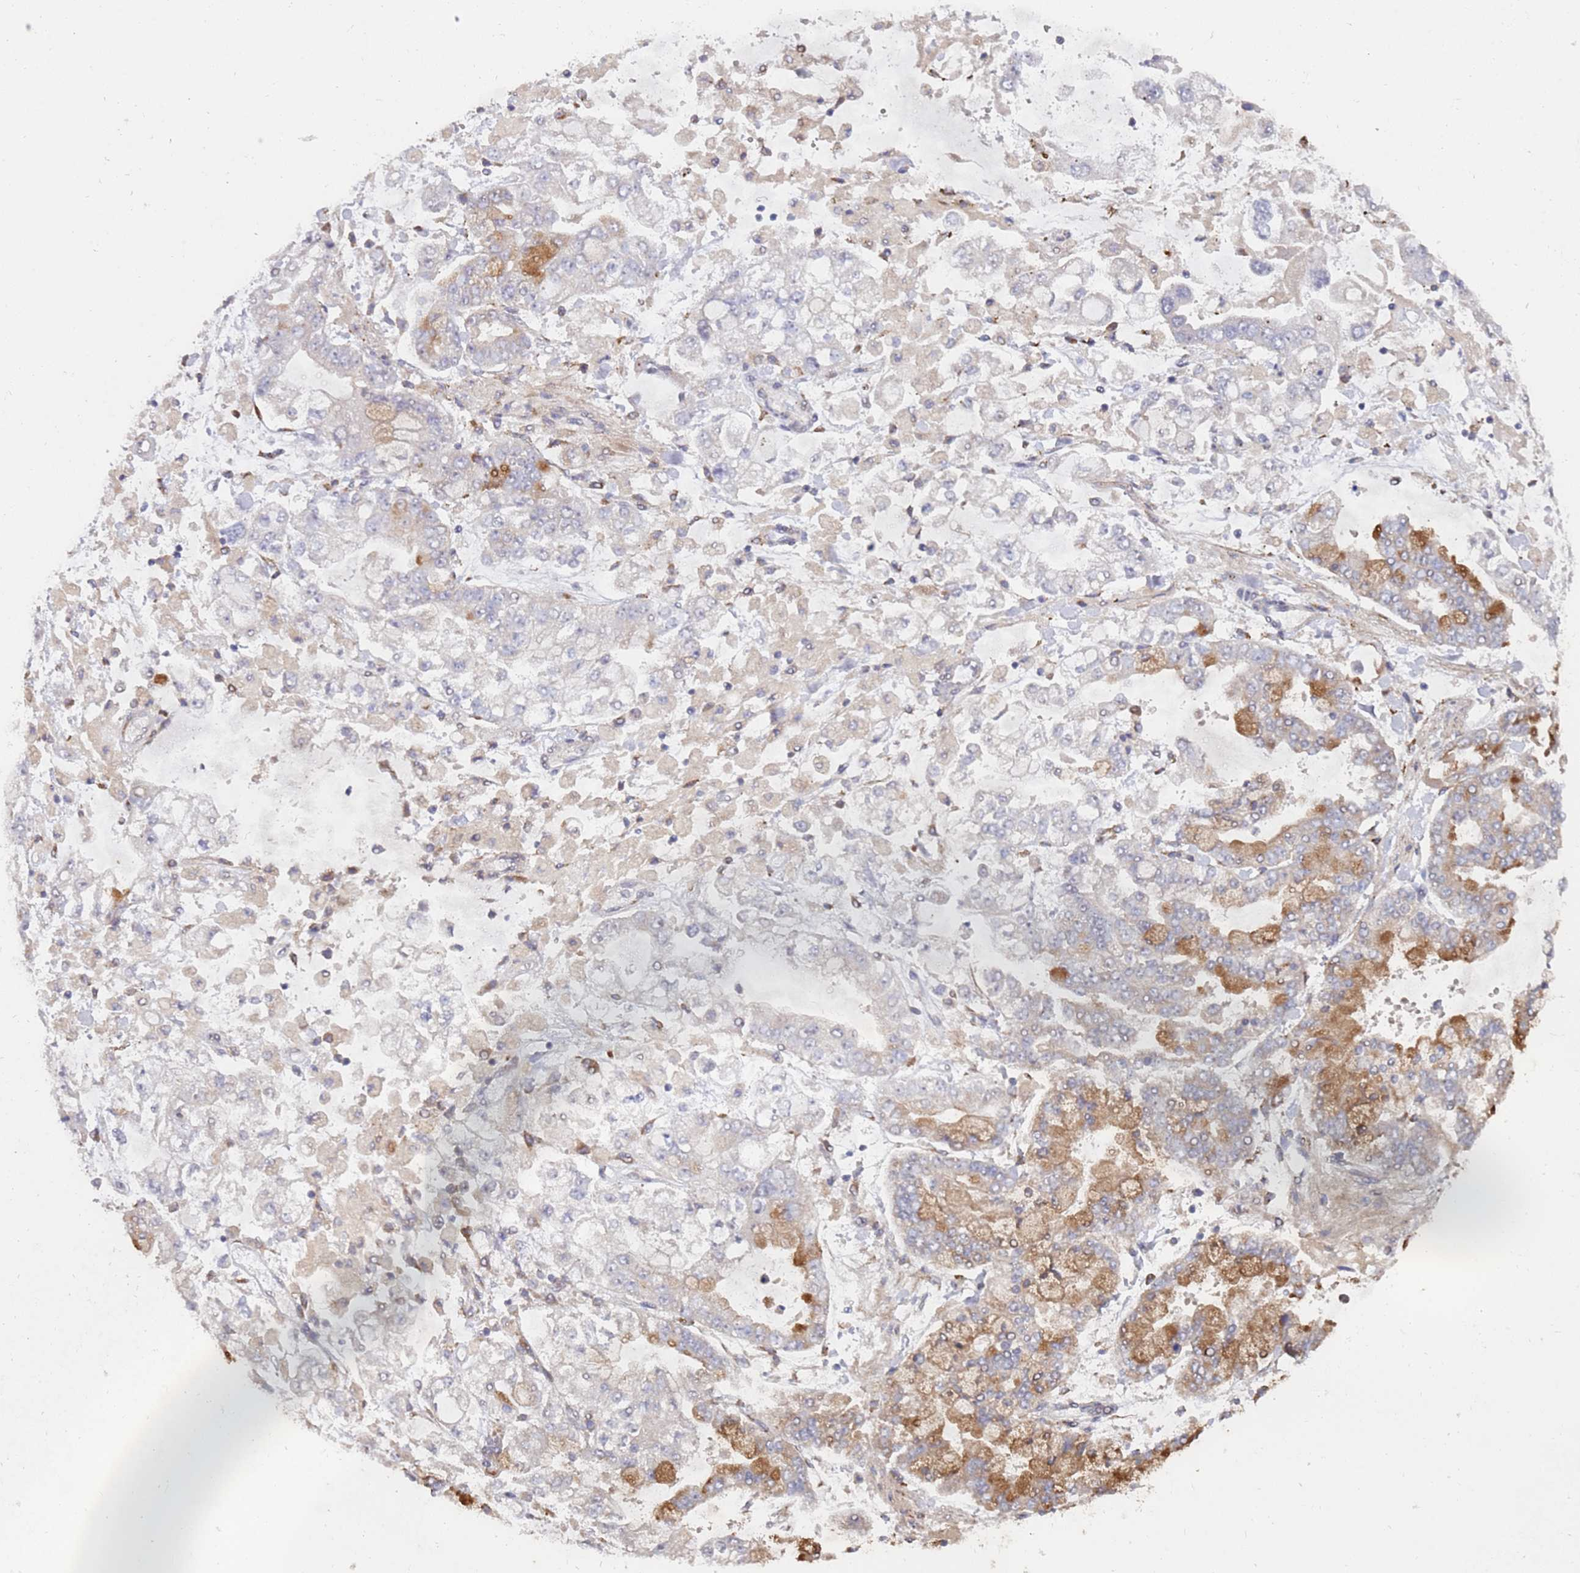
{"staining": {"intensity": "moderate", "quantity": "25%-75%", "location": "cytoplasmic/membranous"}, "tissue": "stomach cancer", "cell_type": "Tumor cells", "image_type": "cancer", "snomed": [{"axis": "morphology", "description": "Normal tissue, NOS"}, {"axis": "morphology", "description": "Adenocarcinoma, NOS"}, {"axis": "topography", "description": "Stomach, upper"}, {"axis": "topography", "description": "Stomach"}], "caption": "Moderate cytoplasmic/membranous staining for a protein is identified in about 25%-75% of tumor cells of adenocarcinoma (stomach) using IHC.", "gene": "VRK2", "patient": {"sex": "male", "age": 76}}